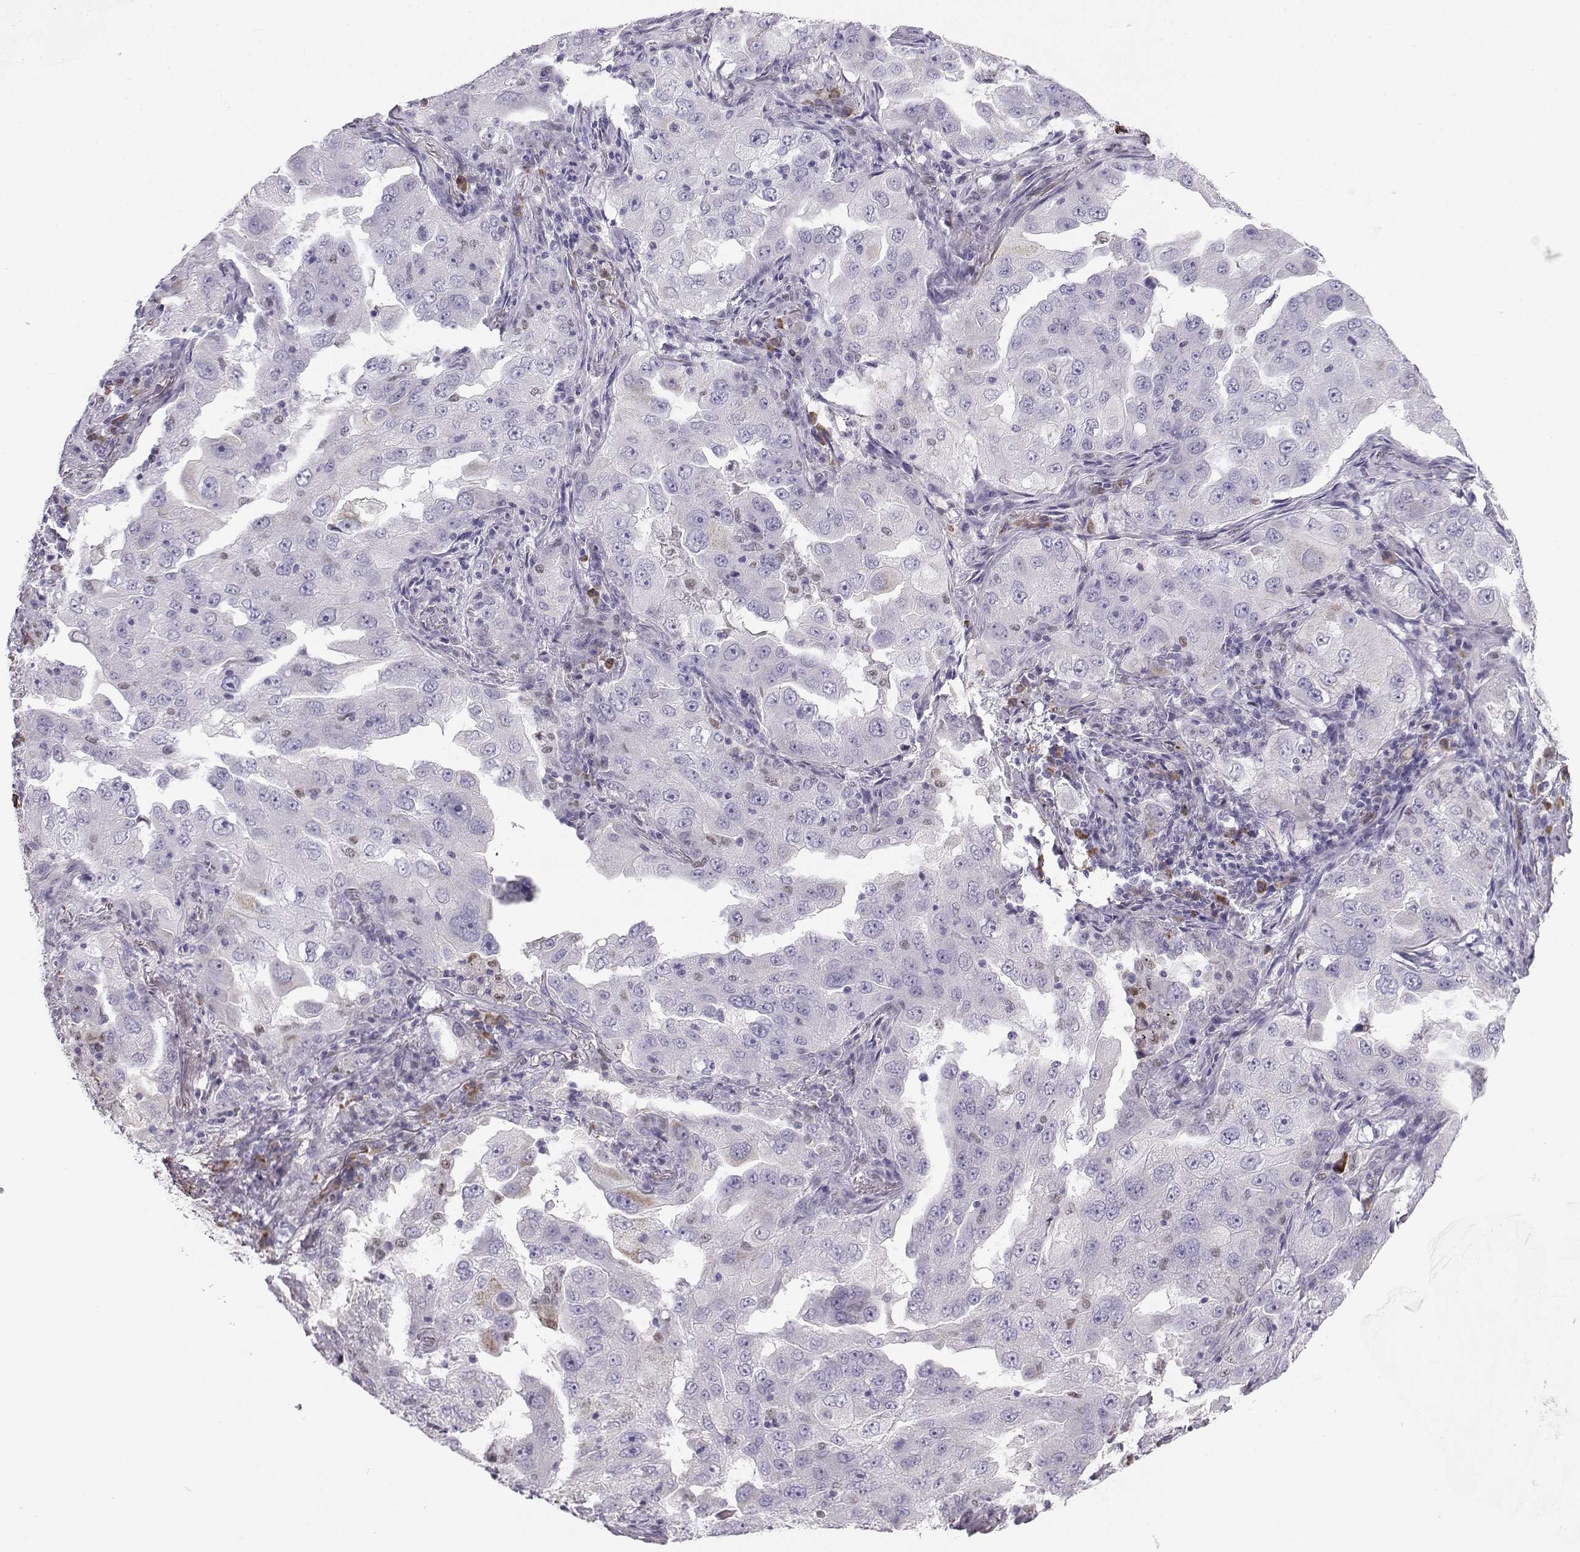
{"staining": {"intensity": "negative", "quantity": "none", "location": "none"}, "tissue": "lung cancer", "cell_type": "Tumor cells", "image_type": "cancer", "snomed": [{"axis": "morphology", "description": "Adenocarcinoma, NOS"}, {"axis": "topography", "description": "Lung"}], "caption": "Tumor cells show no significant protein expression in lung cancer.", "gene": "DCLK3", "patient": {"sex": "female", "age": 61}}